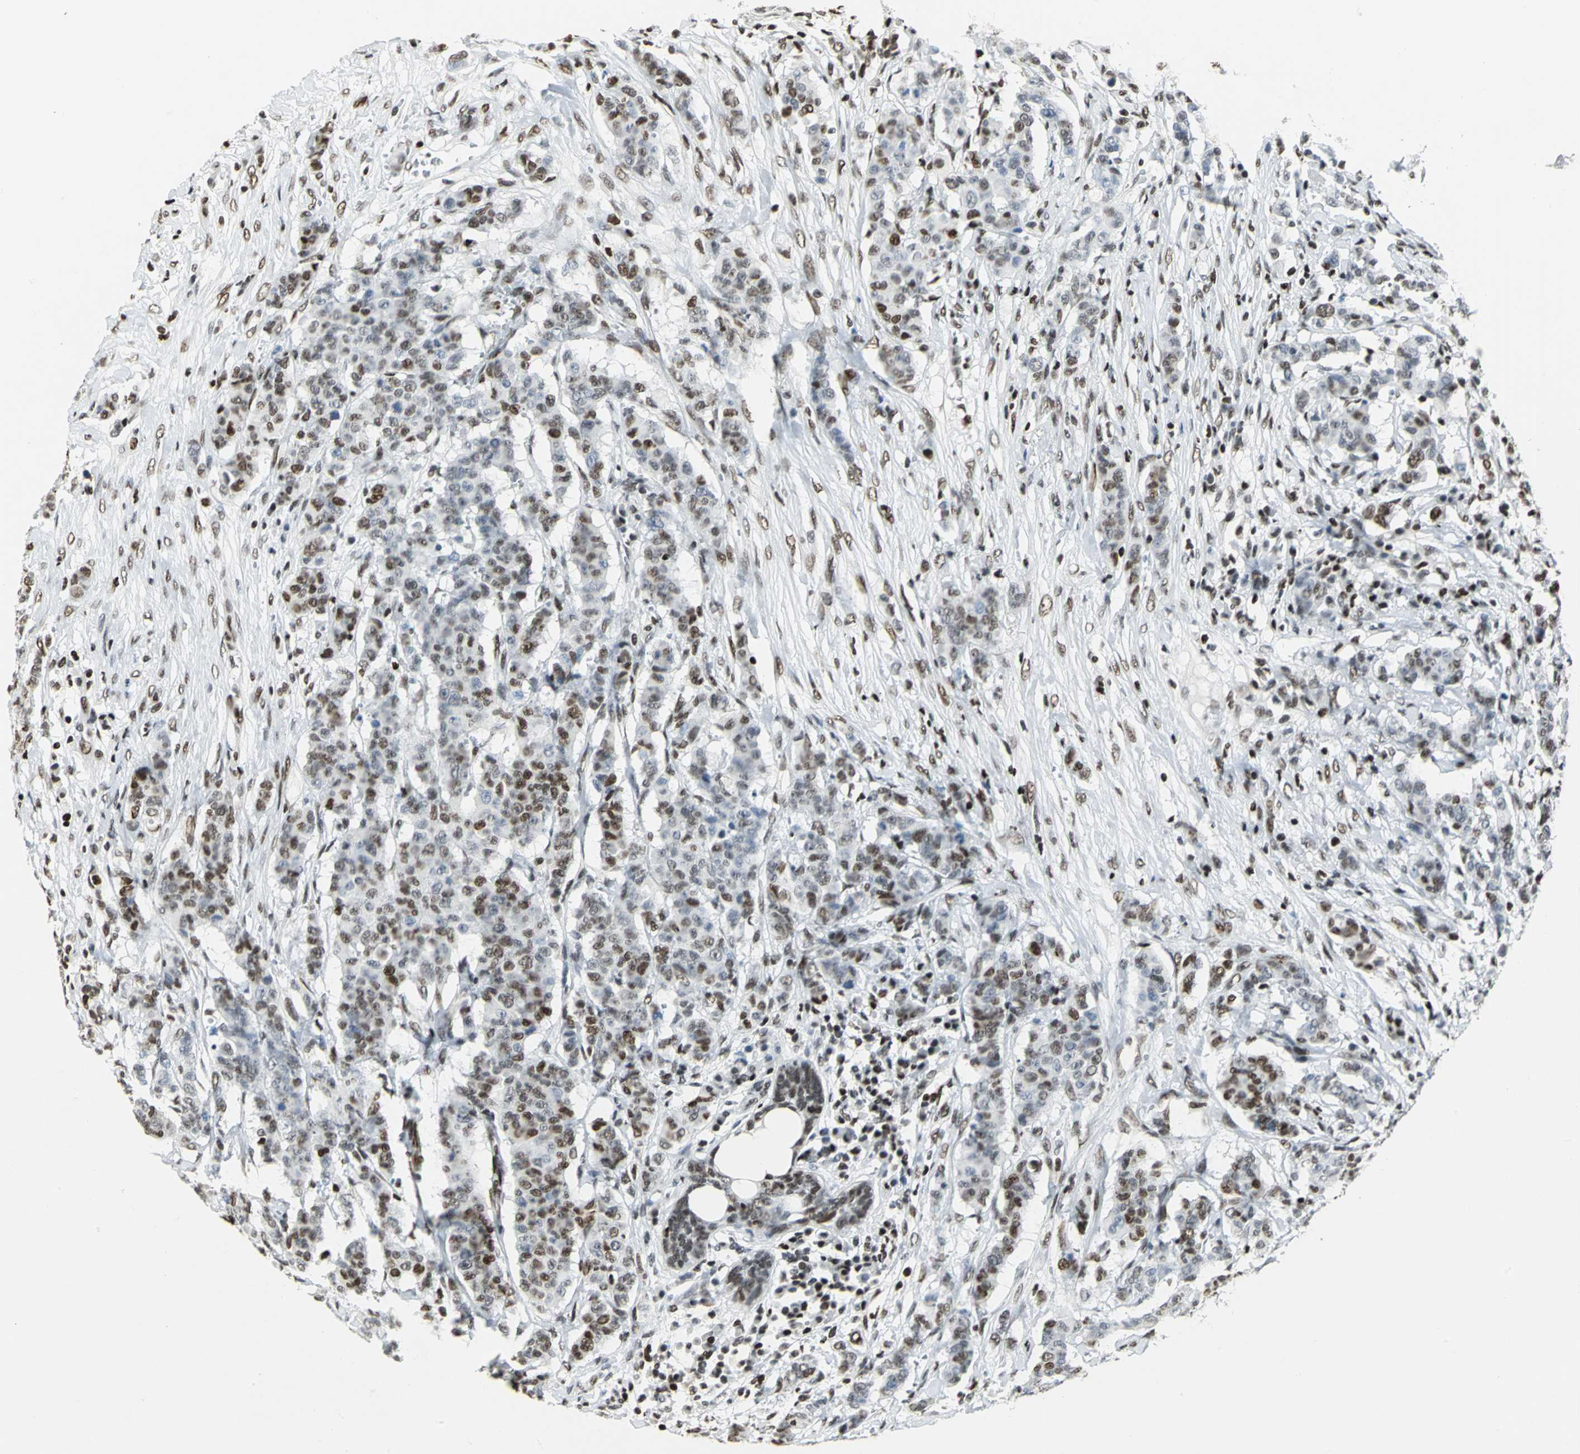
{"staining": {"intensity": "strong", "quantity": "25%-75%", "location": "nuclear"}, "tissue": "breast cancer", "cell_type": "Tumor cells", "image_type": "cancer", "snomed": [{"axis": "morphology", "description": "Duct carcinoma"}, {"axis": "topography", "description": "Breast"}], "caption": "Protein analysis of breast cancer tissue shows strong nuclear staining in approximately 25%-75% of tumor cells.", "gene": "HNRNPD", "patient": {"sex": "female", "age": 40}}